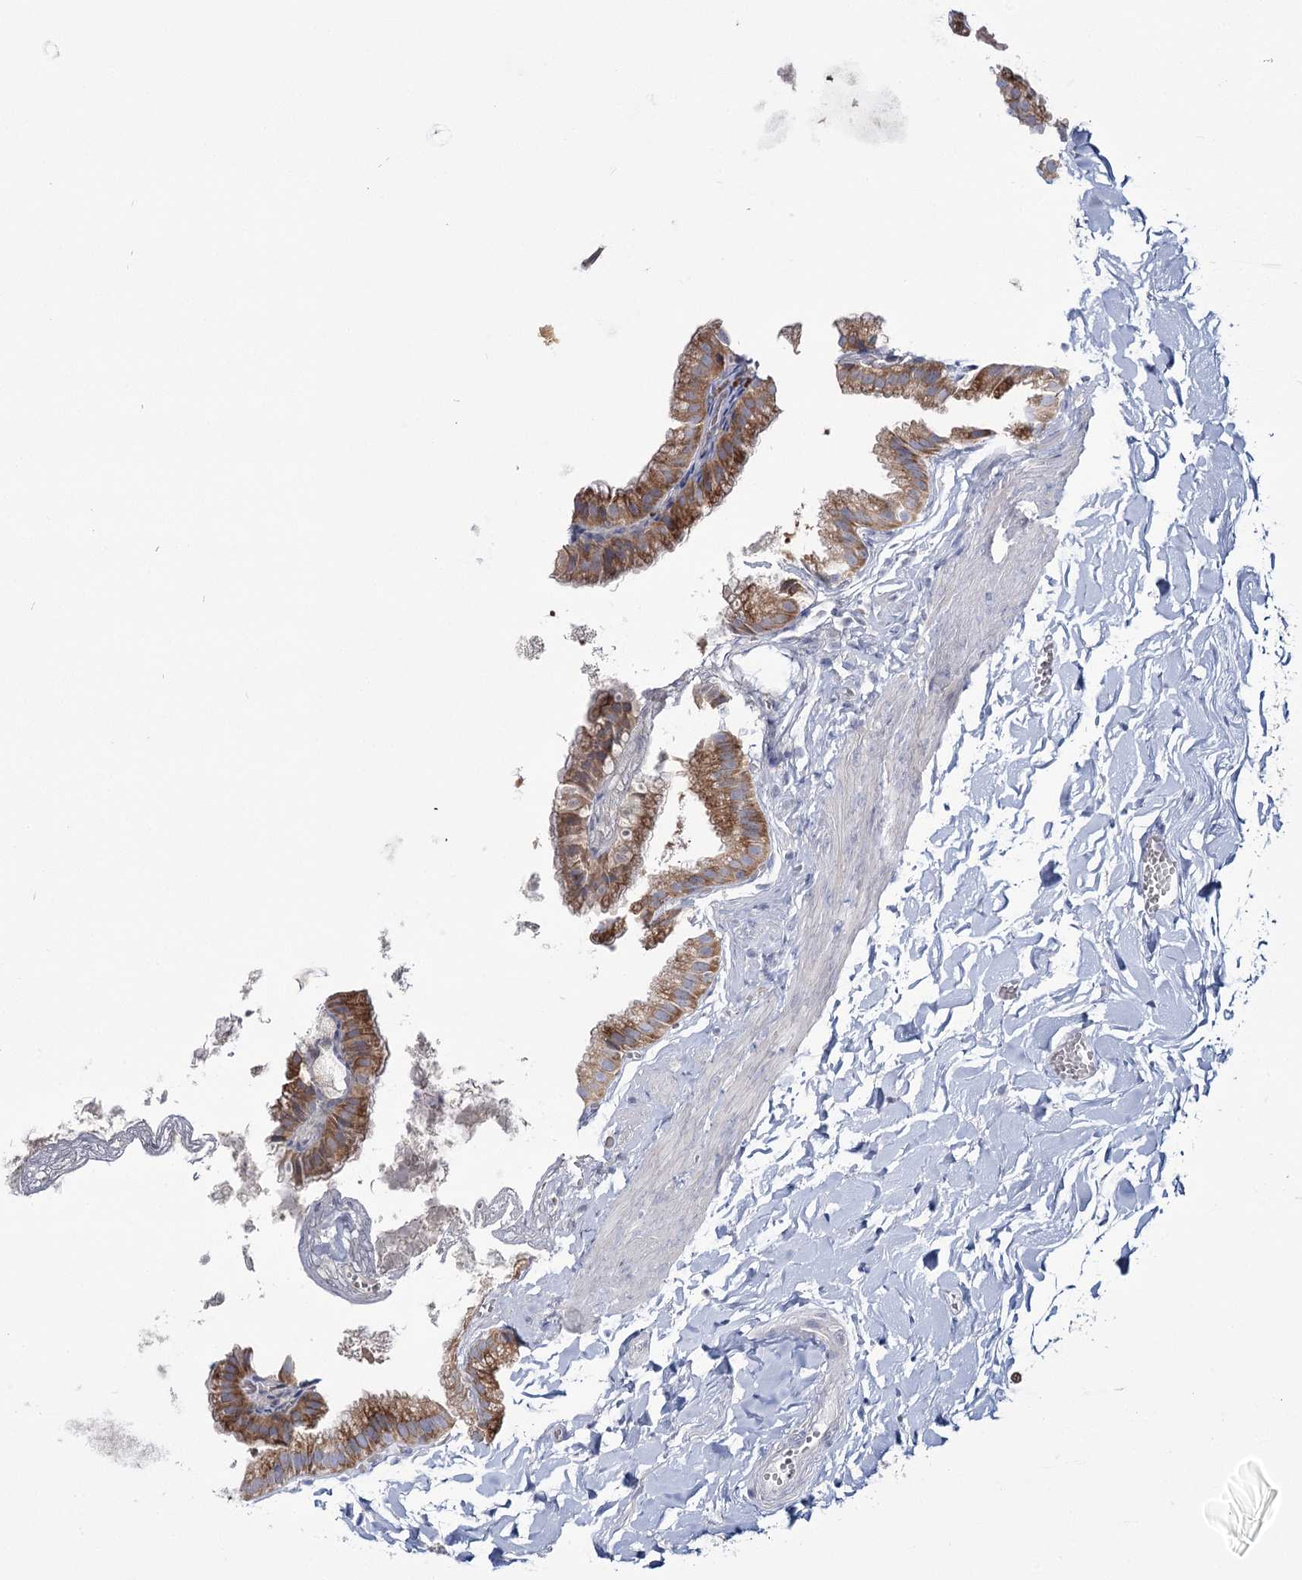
{"staining": {"intensity": "moderate", "quantity": ">75%", "location": "cytoplasmic/membranous"}, "tissue": "gallbladder", "cell_type": "Glandular cells", "image_type": "normal", "snomed": [{"axis": "morphology", "description": "Normal tissue, NOS"}, {"axis": "topography", "description": "Gallbladder"}], "caption": "High-power microscopy captured an immunohistochemistry (IHC) micrograph of benign gallbladder, revealing moderate cytoplasmic/membranous expression in approximately >75% of glandular cells.", "gene": "POGLUT1", "patient": {"sex": "male", "age": 38}}